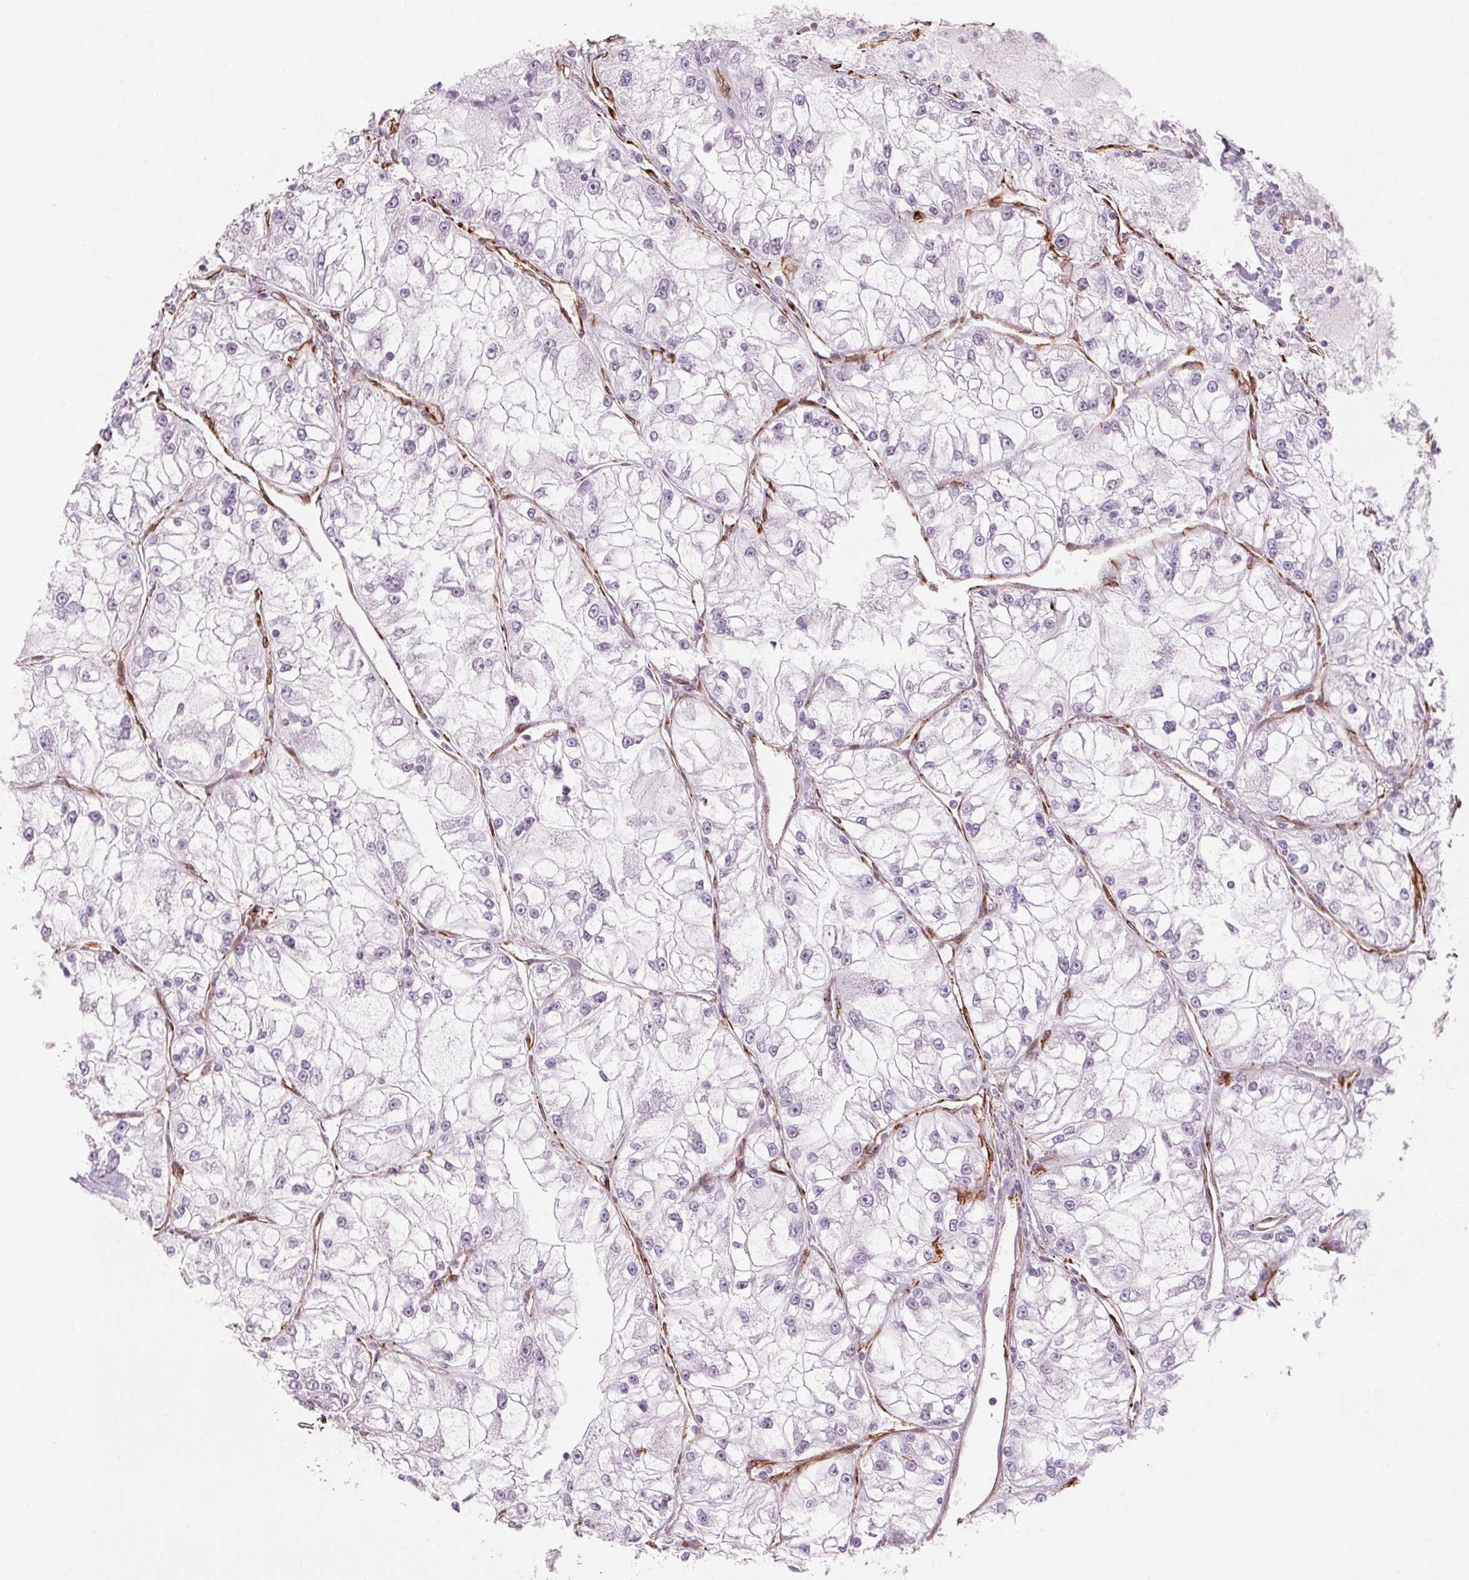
{"staining": {"intensity": "negative", "quantity": "none", "location": "none"}, "tissue": "renal cancer", "cell_type": "Tumor cells", "image_type": "cancer", "snomed": [{"axis": "morphology", "description": "Adenocarcinoma, NOS"}, {"axis": "topography", "description": "Kidney"}], "caption": "Immunohistochemical staining of human renal cancer (adenocarcinoma) shows no significant staining in tumor cells.", "gene": "CLPS", "patient": {"sex": "female", "age": 72}}